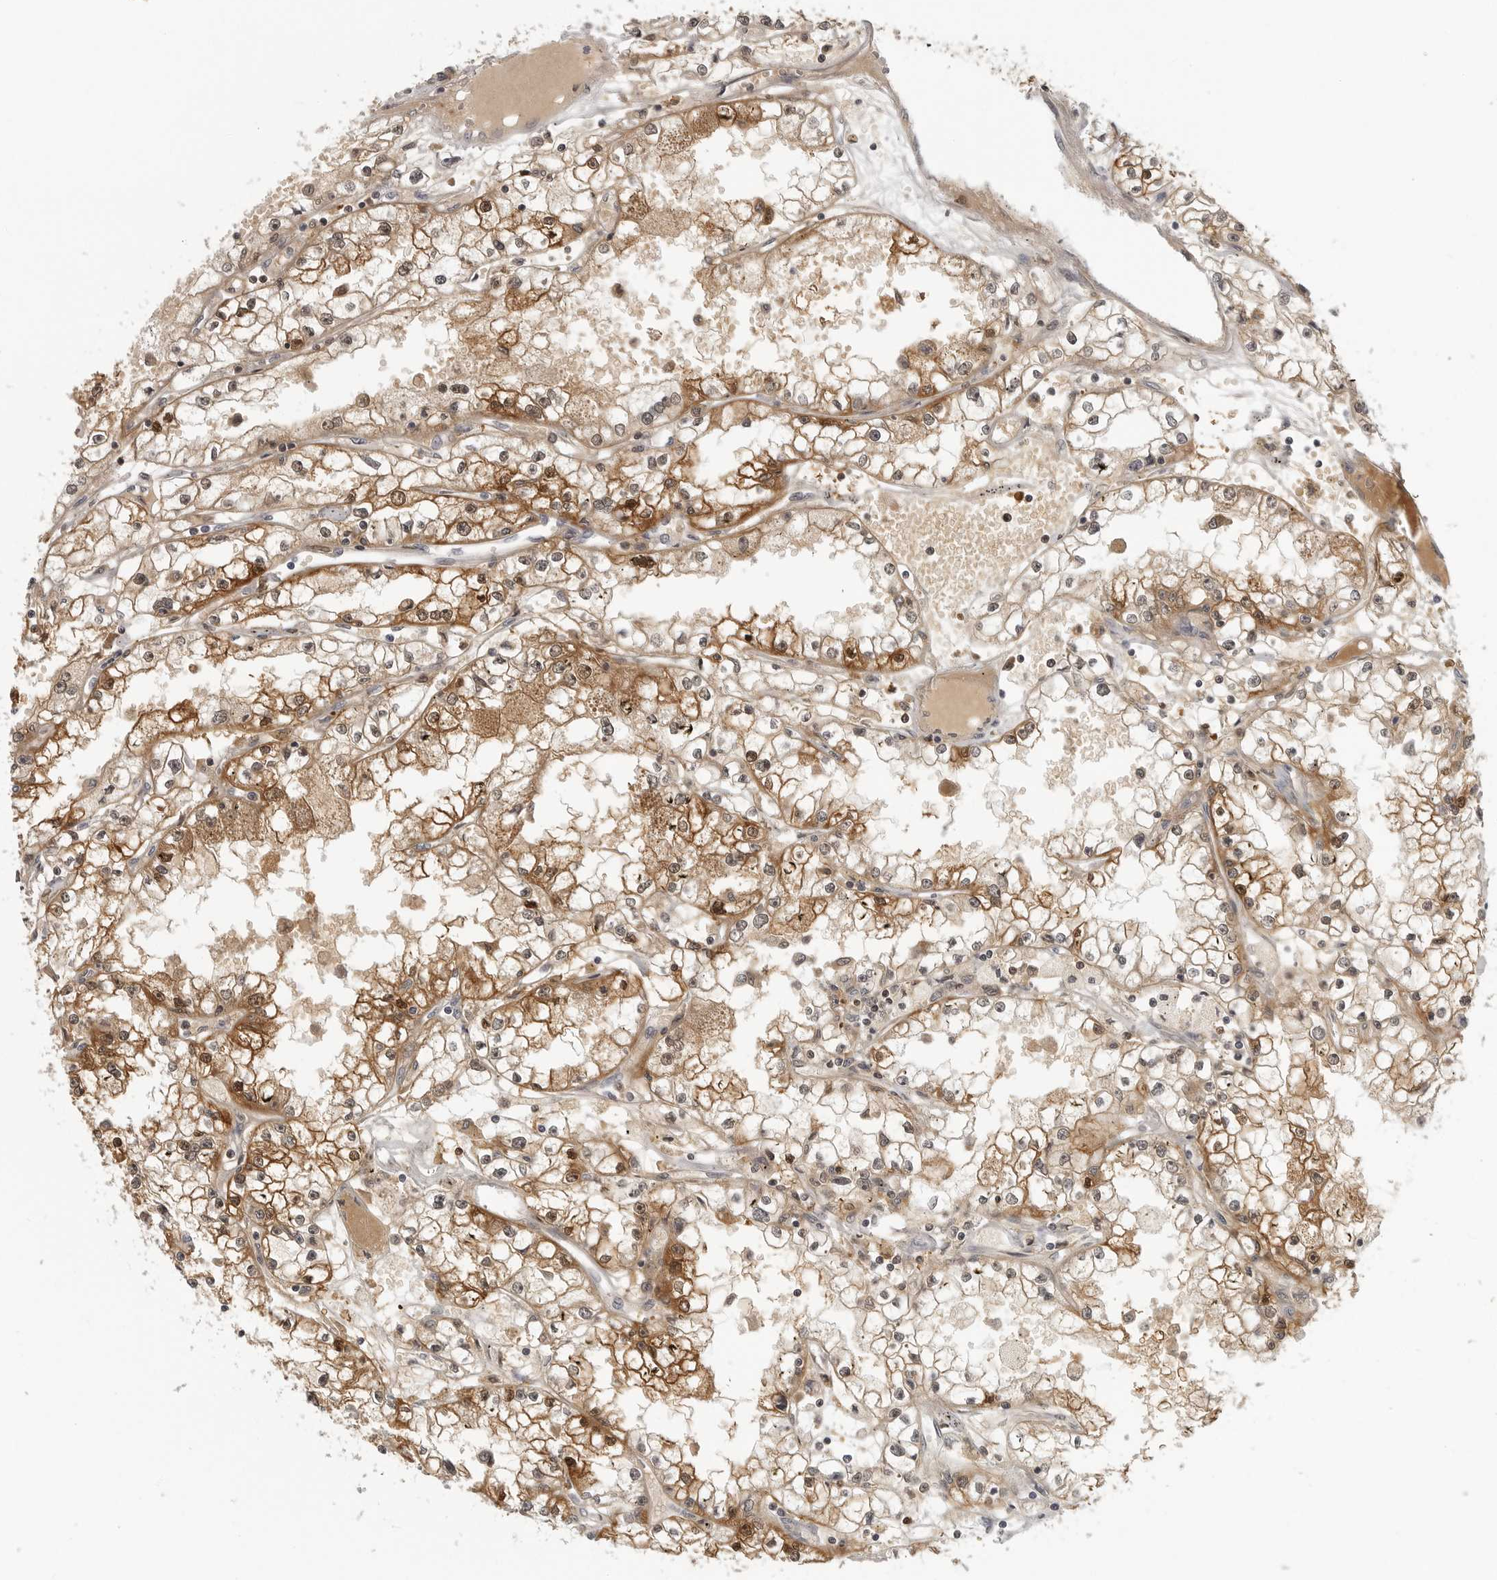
{"staining": {"intensity": "moderate", "quantity": ">75%", "location": "cytoplasmic/membranous,nuclear"}, "tissue": "renal cancer", "cell_type": "Tumor cells", "image_type": "cancer", "snomed": [{"axis": "morphology", "description": "Adenocarcinoma, NOS"}, {"axis": "topography", "description": "Kidney"}], "caption": "A brown stain shows moderate cytoplasmic/membranous and nuclear positivity of a protein in human renal cancer tumor cells. (Brightfield microscopy of DAB IHC at high magnification).", "gene": "CTIF", "patient": {"sex": "male", "age": 56}}